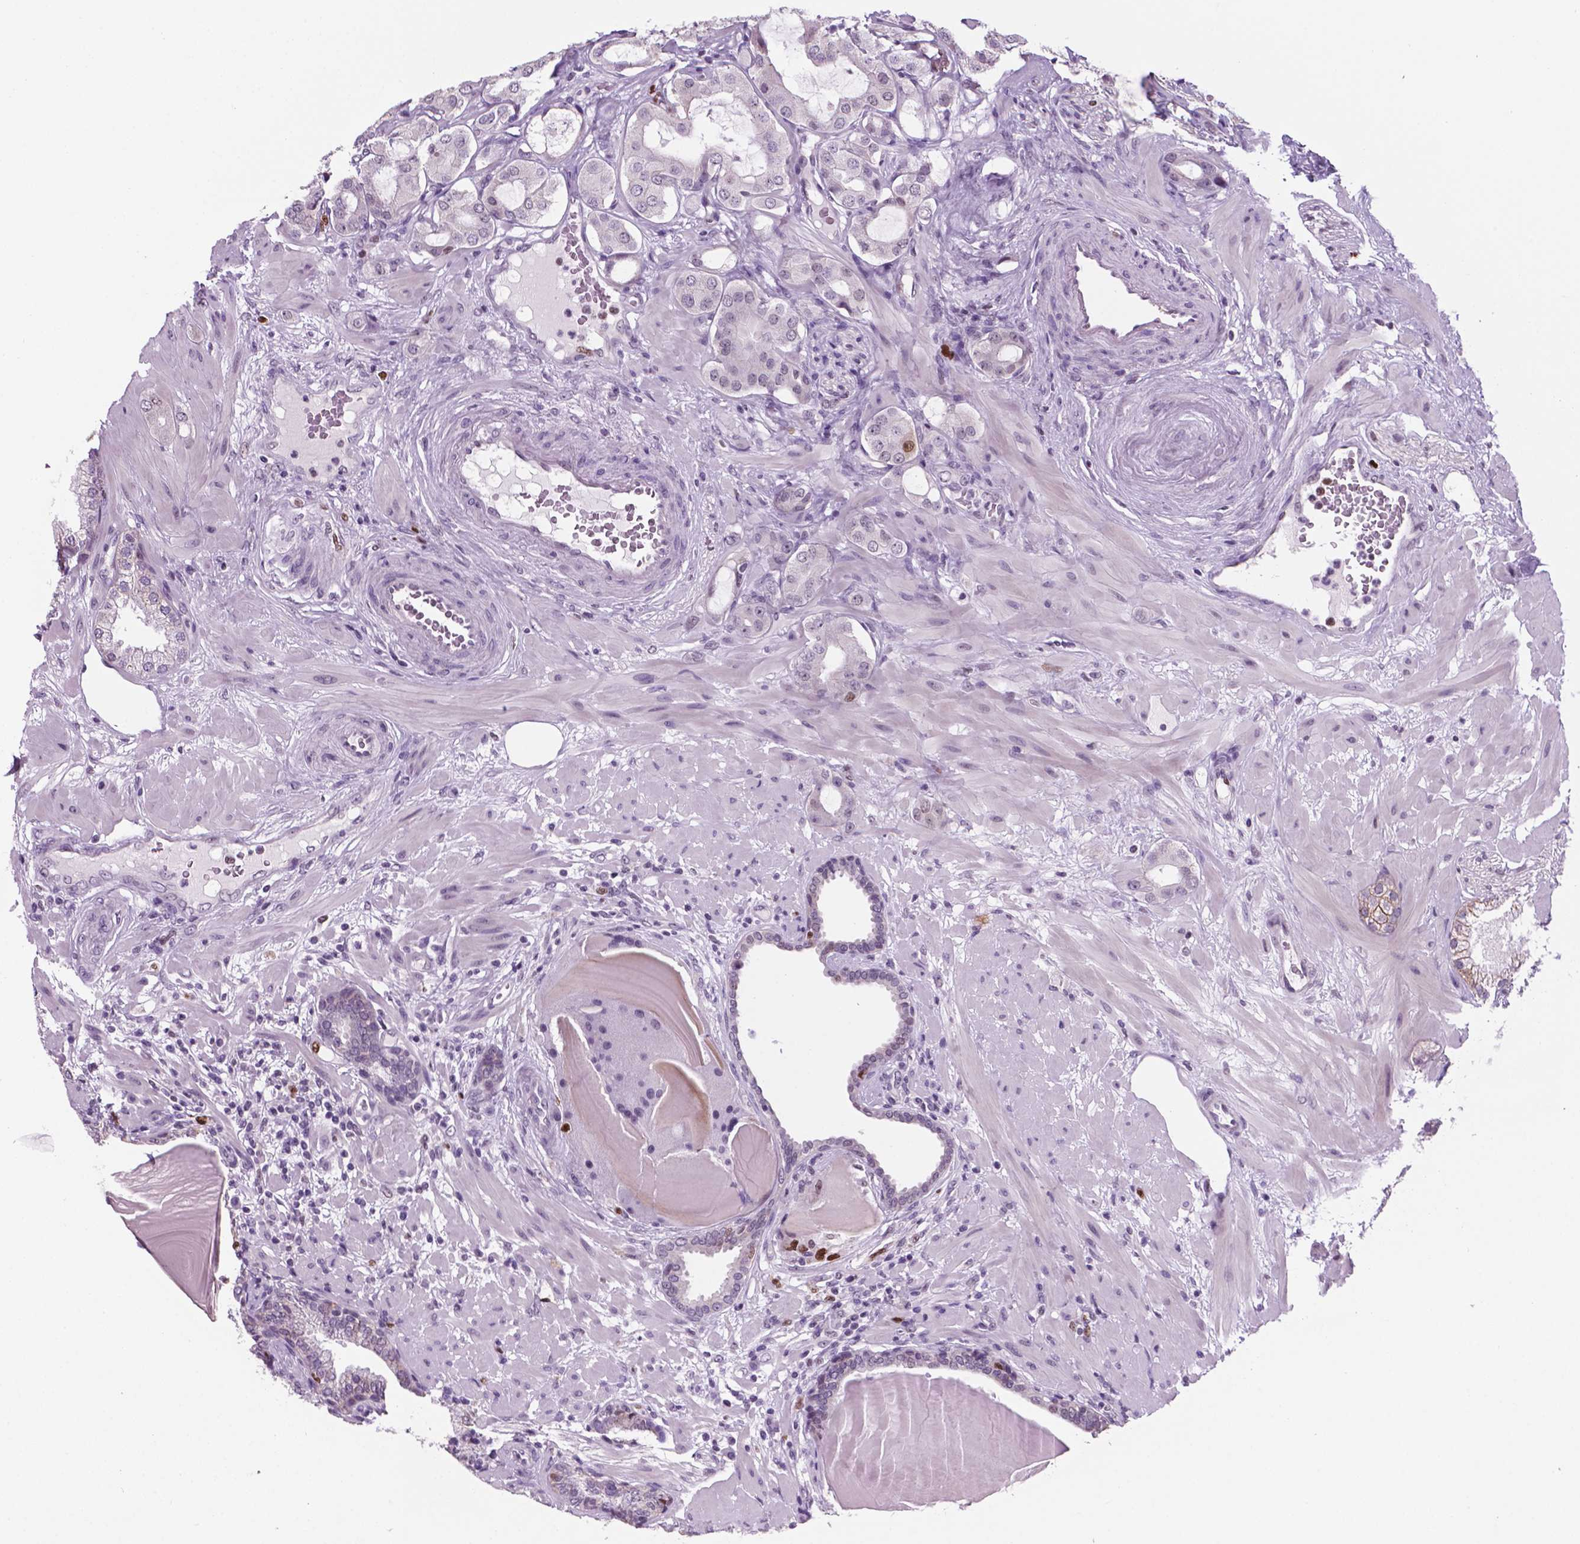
{"staining": {"intensity": "moderate", "quantity": "<25%", "location": "nuclear"}, "tissue": "prostate cancer", "cell_type": "Tumor cells", "image_type": "cancer", "snomed": [{"axis": "morphology", "description": "Adenocarcinoma, Low grade"}, {"axis": "topography", "description": "Prostate"}], "caption": "An image of prostate cancer stained for a protein reveals moderate nuclear brown staining in tumor cells.", "gene": "NCAPH2", "patient": {"sex": "male", "age": 57}}